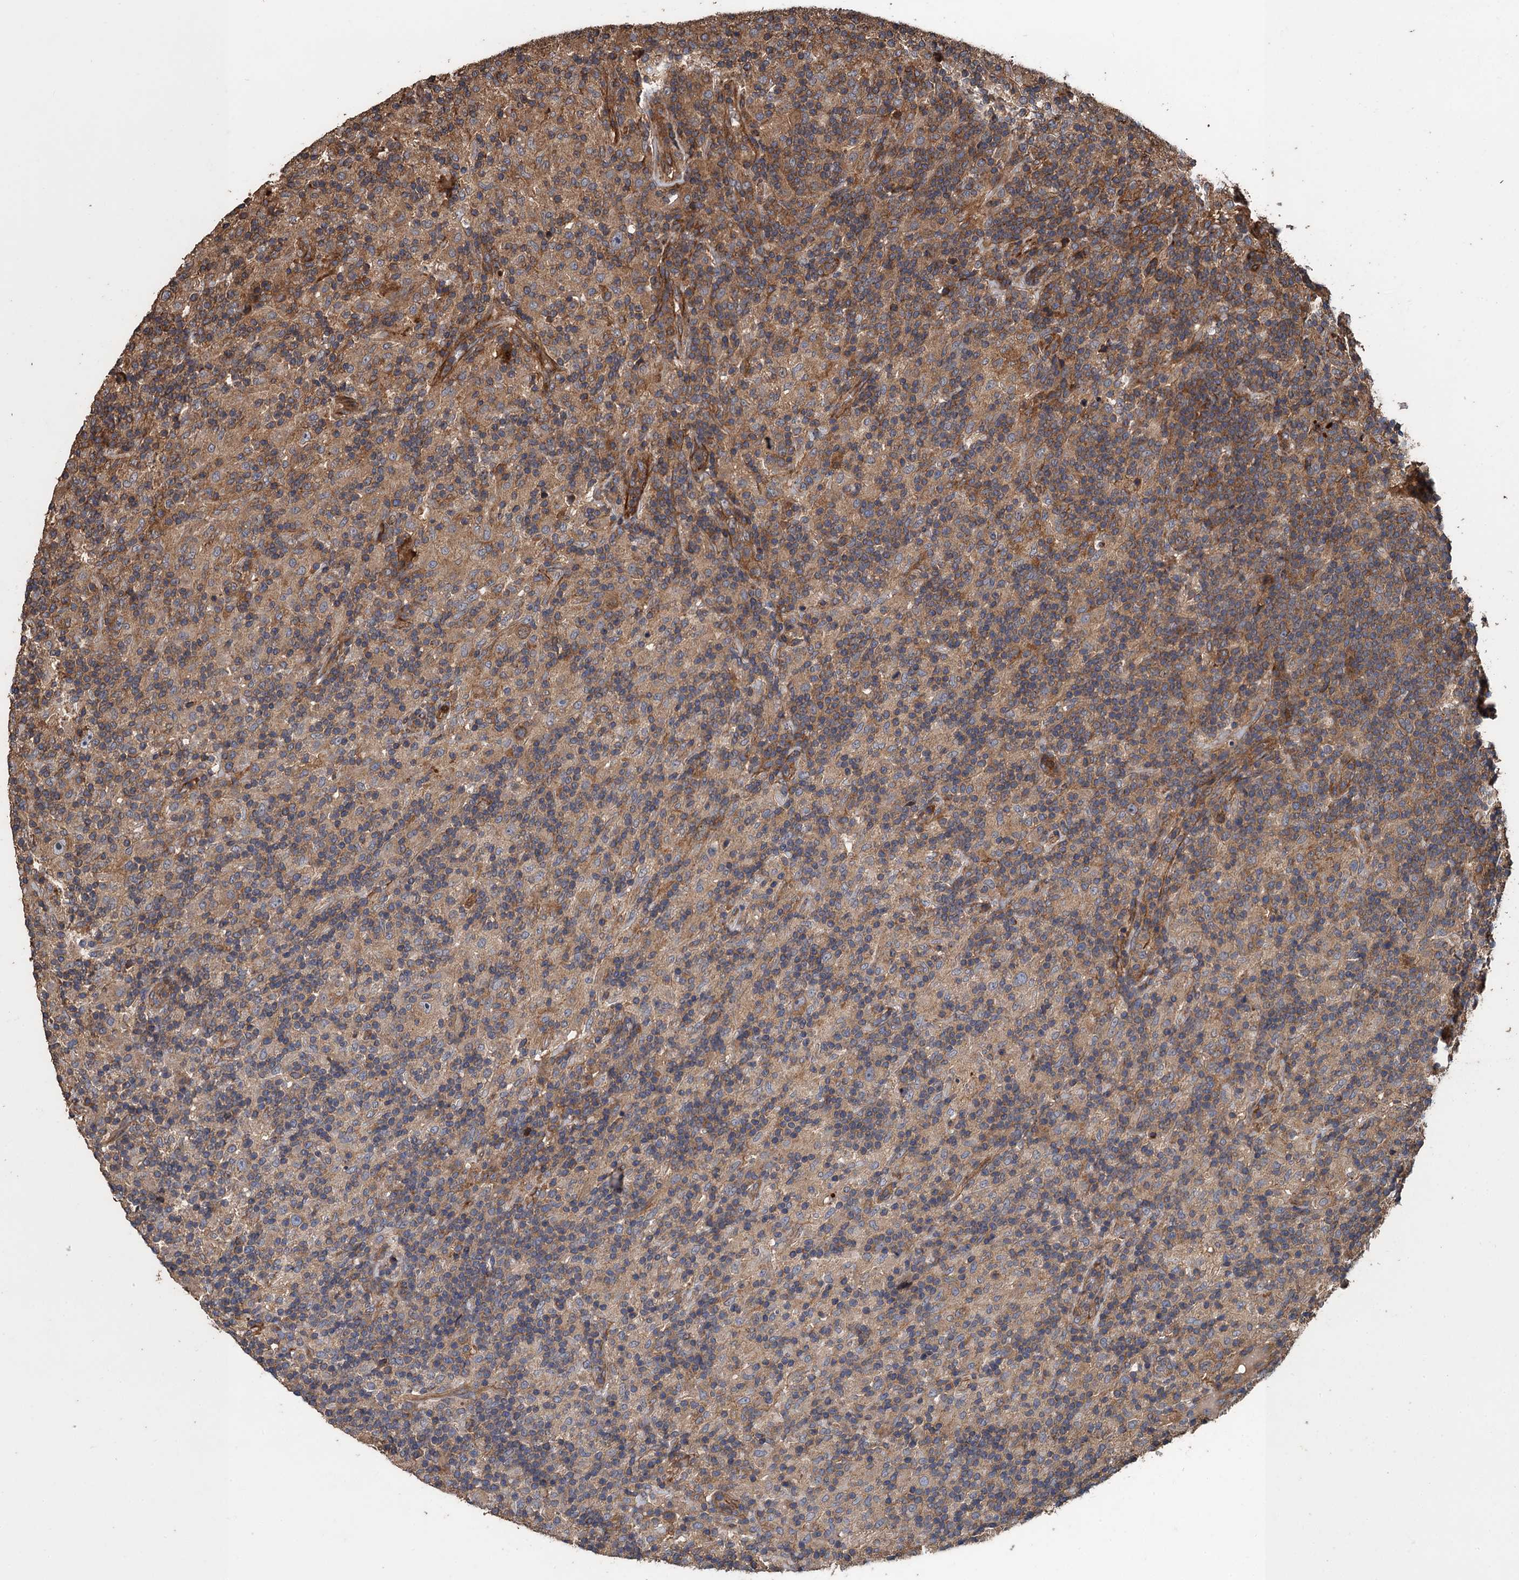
{"staining": {"intensity": "weak", "quantity": "25%-75%", "location": "cytoplasmic/membranous"}, "tissue": "lymphoma", "cell_type": "Tumor cells", "image_type": "cancer", "snomed": [{"axis": "morphology", "description": "Hodgkin's disease, NOS"}, {"axis": "topography", "description": "Lymph node"}], "caption": "DAB (3,3'-diaminobenzidine) immunohistochemical staining of human lymphoma reveals weak cytoplasmic/membranous protein staining in about 25%-75% of tumor cells.", "gene": "PPP4R1", "patient": {"sex": "male", "age": 70}}